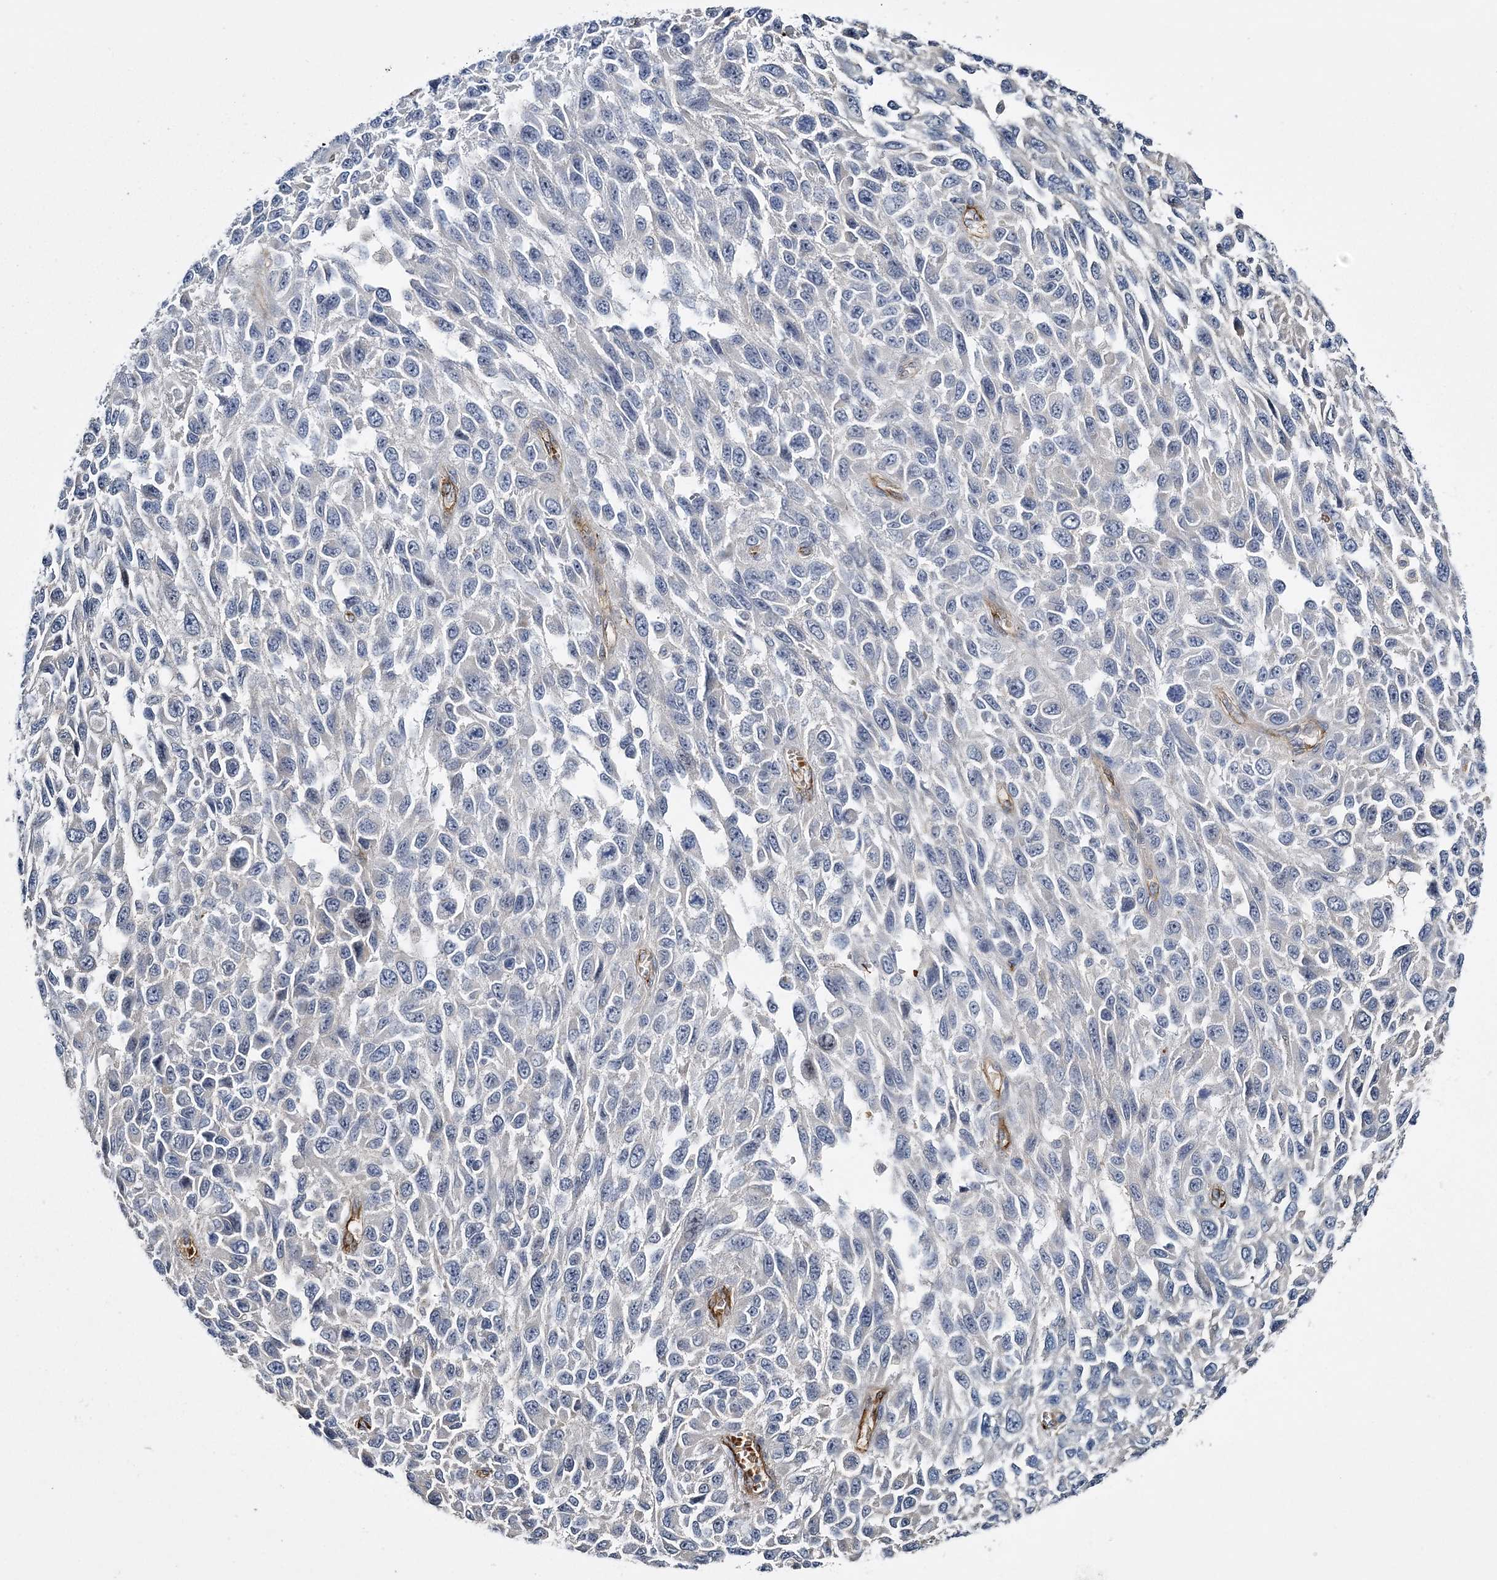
{"staining": {"intensity": "negative", "quantity": "none", "location": "none"}, "tissue": "melanoma", "cell_type": "Tumor cells", "image_type": "cancer", "snomed": [{"axis": "morphology", "description": "Malignant melanoma, NOS"}, {"axis": "topography", "description": "Skin"}], "caption": "Tumor cells are negative for protein expression in human melanoma. The staining is performed using DAB (3,3'-diaminobenzidine) brown chromogen with nuclei counter-stained in using hematoxylin.", "gene": "CALN1", "patient": {"sex": "female", "age": 96}}